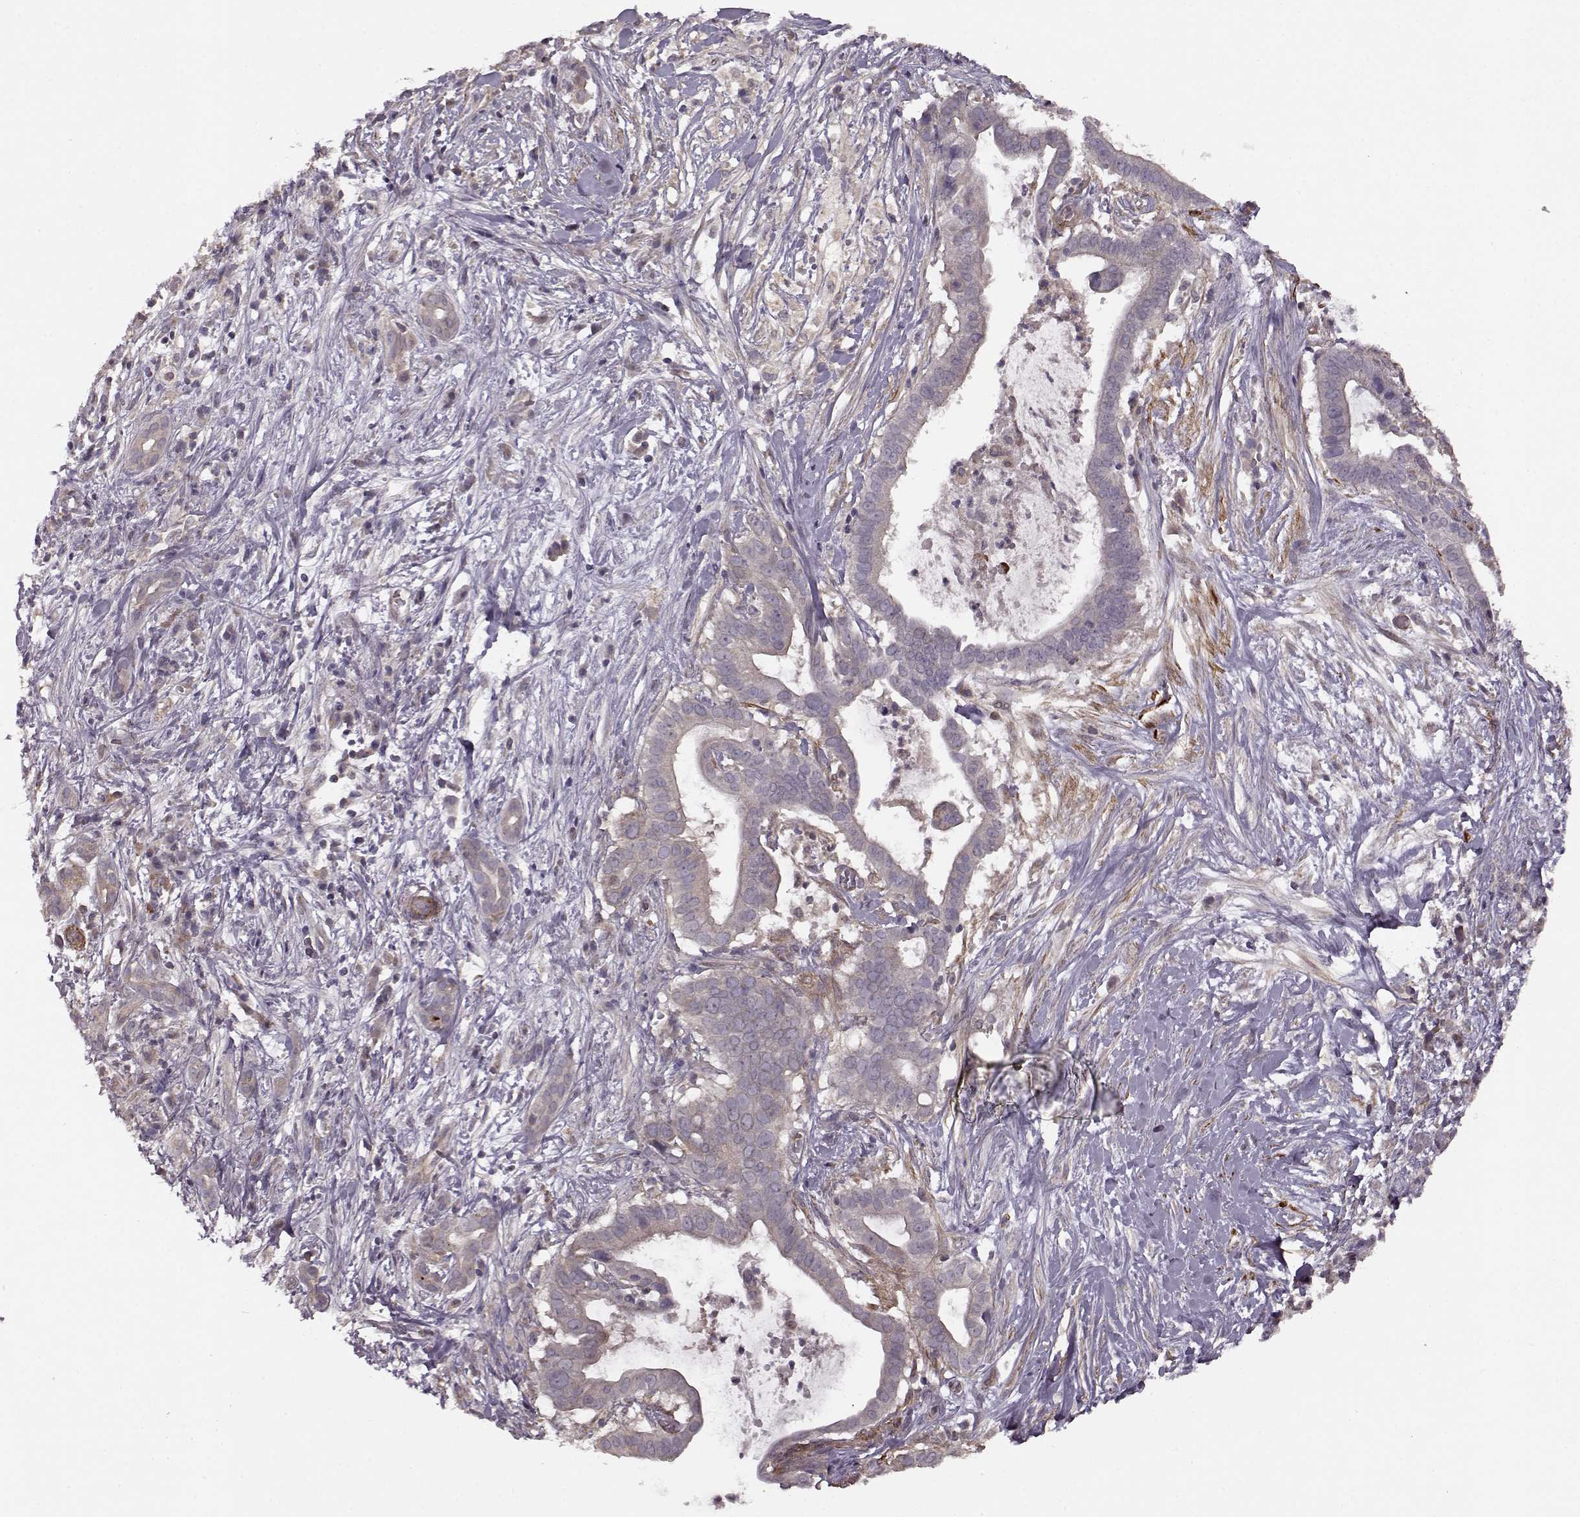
{"staining": {"intensity": "negative", "quantity": "none", "location": "none"}, "tissue": "pancreatic cancer", "cell_type": "Tumor cells", "image_type": "cancer", "snomed": [{"axis": "morphology", "description": "Adenocarcinoma, NOS"}, {"axis": "topography", "description": "Pancreas"}], "caption": "This is an IHC histopathology image of pancreatic cancer (adenocarcinoma). There is no staining in tumor cells.", "gene": "SLAIN2", "patient": {"sex": "male", "age": 61}}